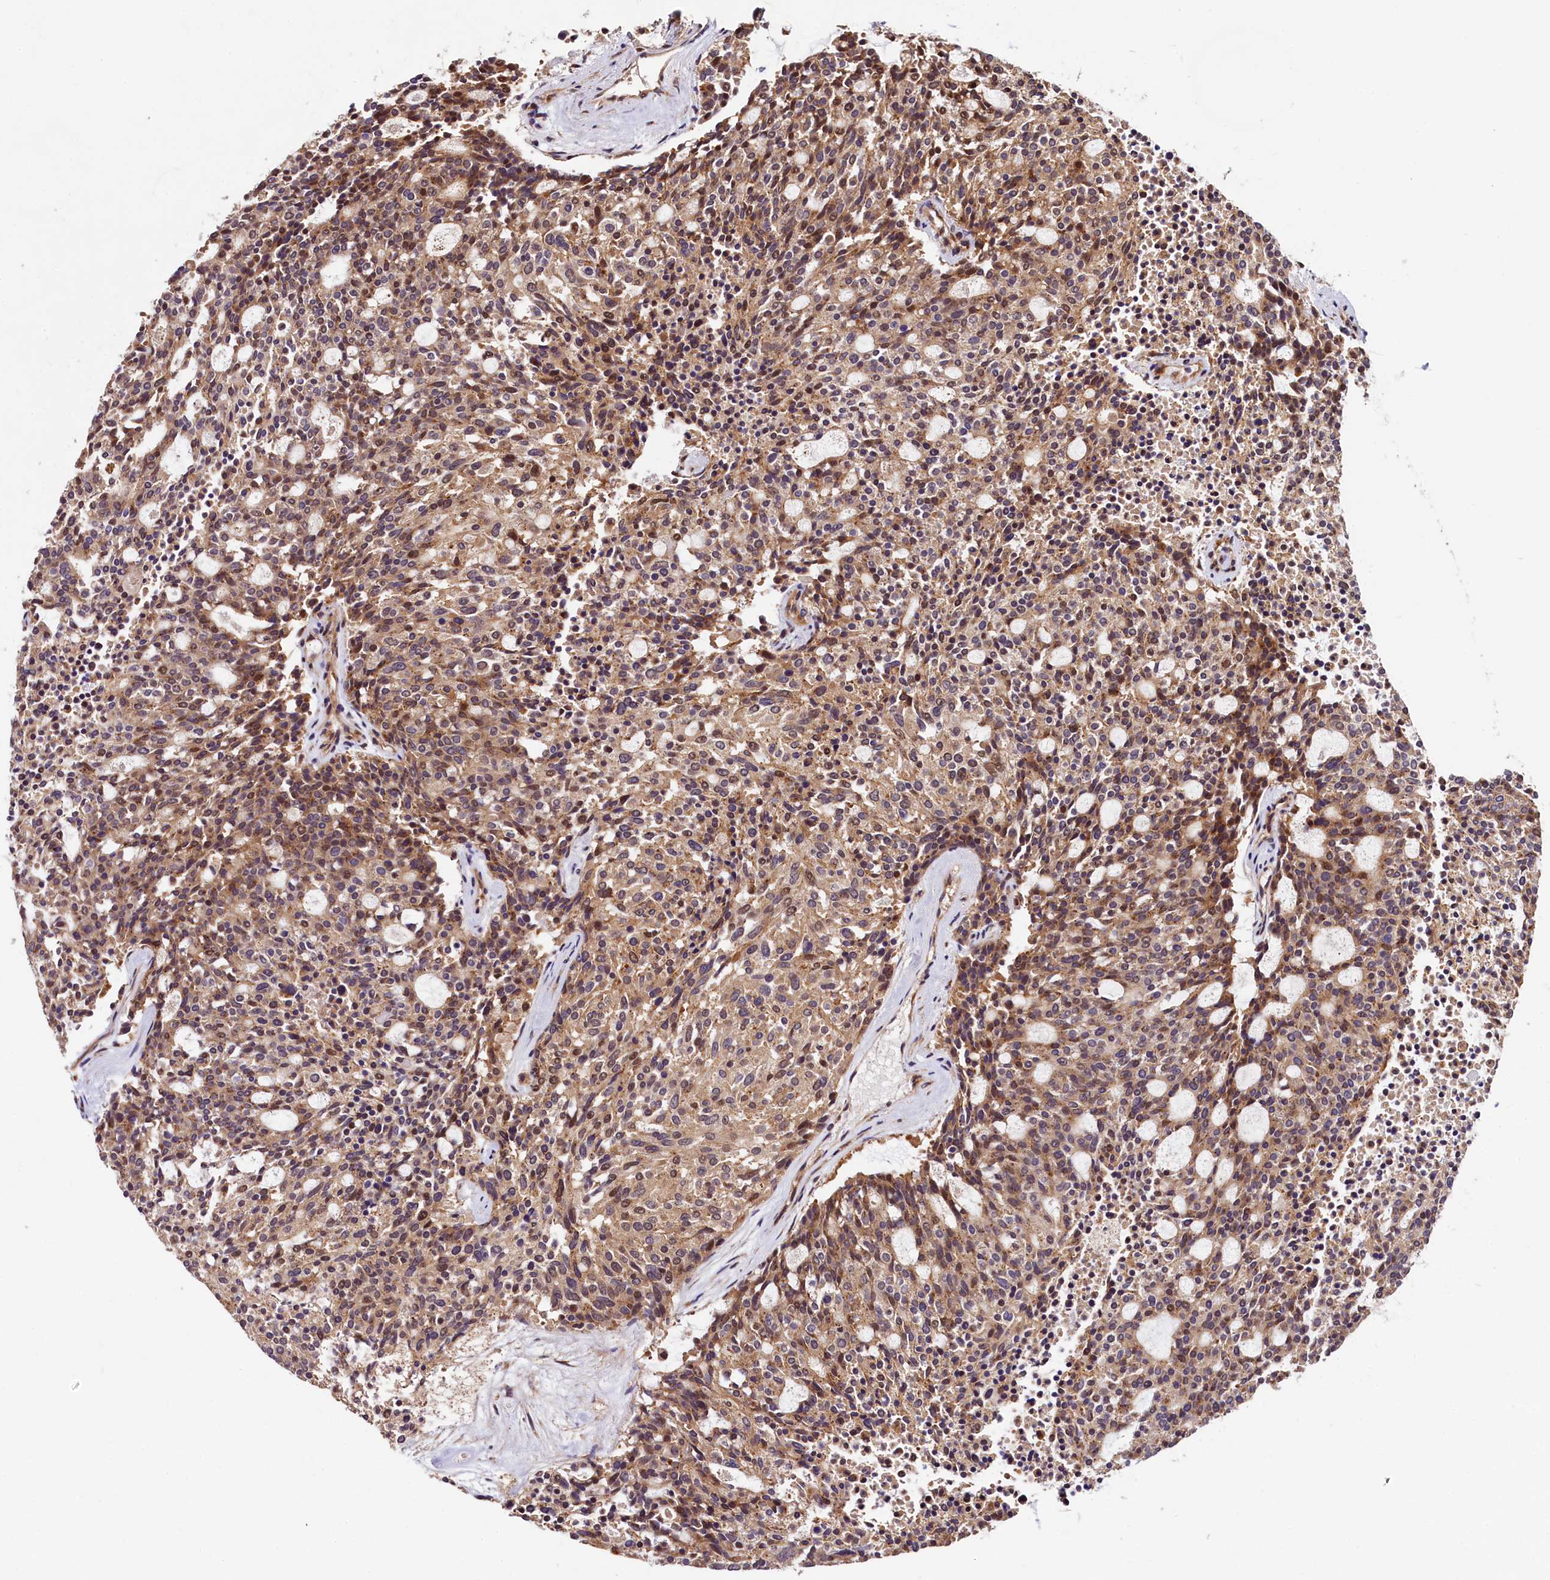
{"staining": {"intensity": "moderate", "quantity": ">75%", "location": "cytoplasmic/membranous"}, "tissue": "carcinoid", "cell_type": "Tumor cells", "image_type": "cancer", "snomed": [{"axis": "morphology", "description": "Carcinoid, malignant, NOS"}, {"axis": "topography", "description": "Pancreas"}], "caption": "IHC (DAB) staining of human carcinoid shows moderate cytoplasmic/membranous protein positivity in approximately >75% of tumor cells.", "gene": "VPS35", "patient": {"sex": "female", "age": 54}}